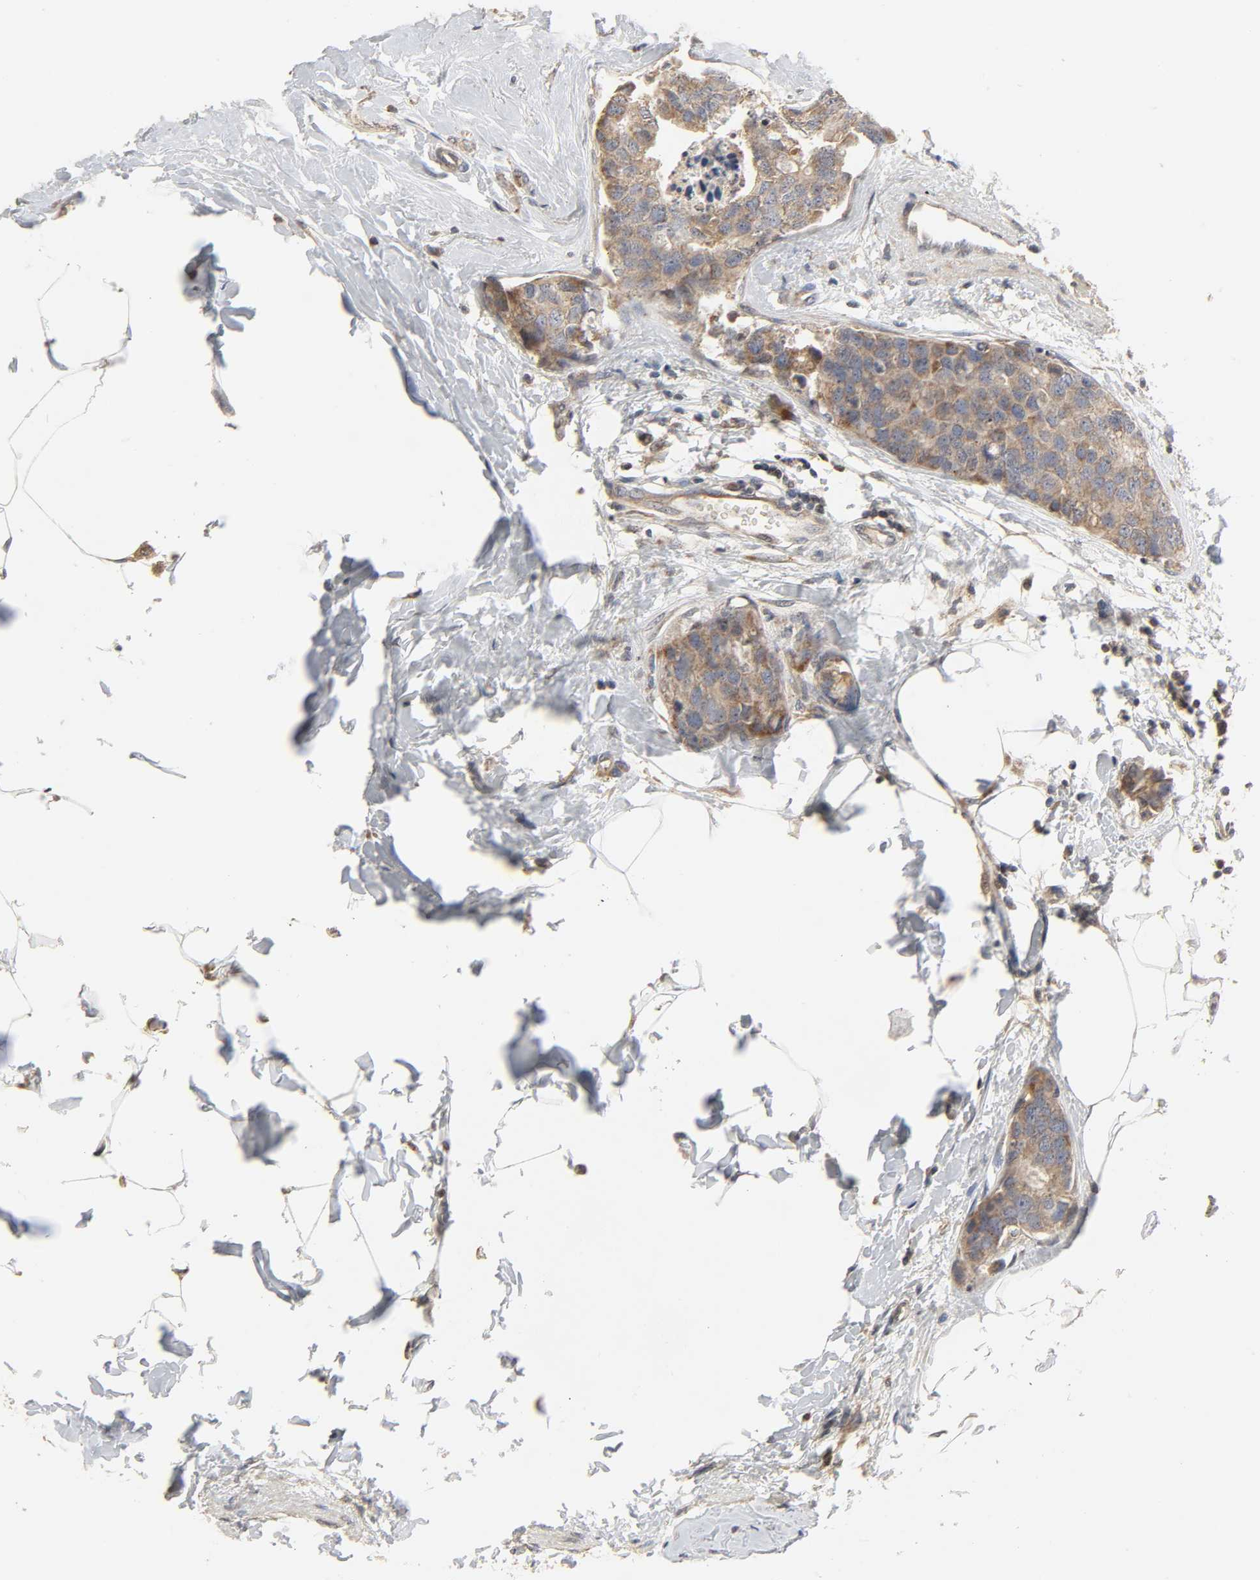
{"staining": {"intensity": "weak", "quantity": ">75%", "location": "cytoplasmic/membranous"}, "tissue": "breast cancer", "cell_type": "Tumor cells", "image_type": "cancer", "snomed": [{"axis": "morphology", "description": "Normal tissue, NOS"}, {"axis": "morphology", "description": "Duct carcinoma"}, {"axis": "topography", "description": "Breast"}], "caption": "Breast cancer was stained to show a protein in brown. There is low levels of weak cytoplasmic/membranous positivity in approximately >75% of tumor cells. The protein is stained brown, and the nuclei are stained in blue (DAB (3,3'-diaminobenzidine) IHC with brightfield microscopy, high magnification).", "gene": "CLEC4E", "patient": {"sex": "female", "age": 50}}